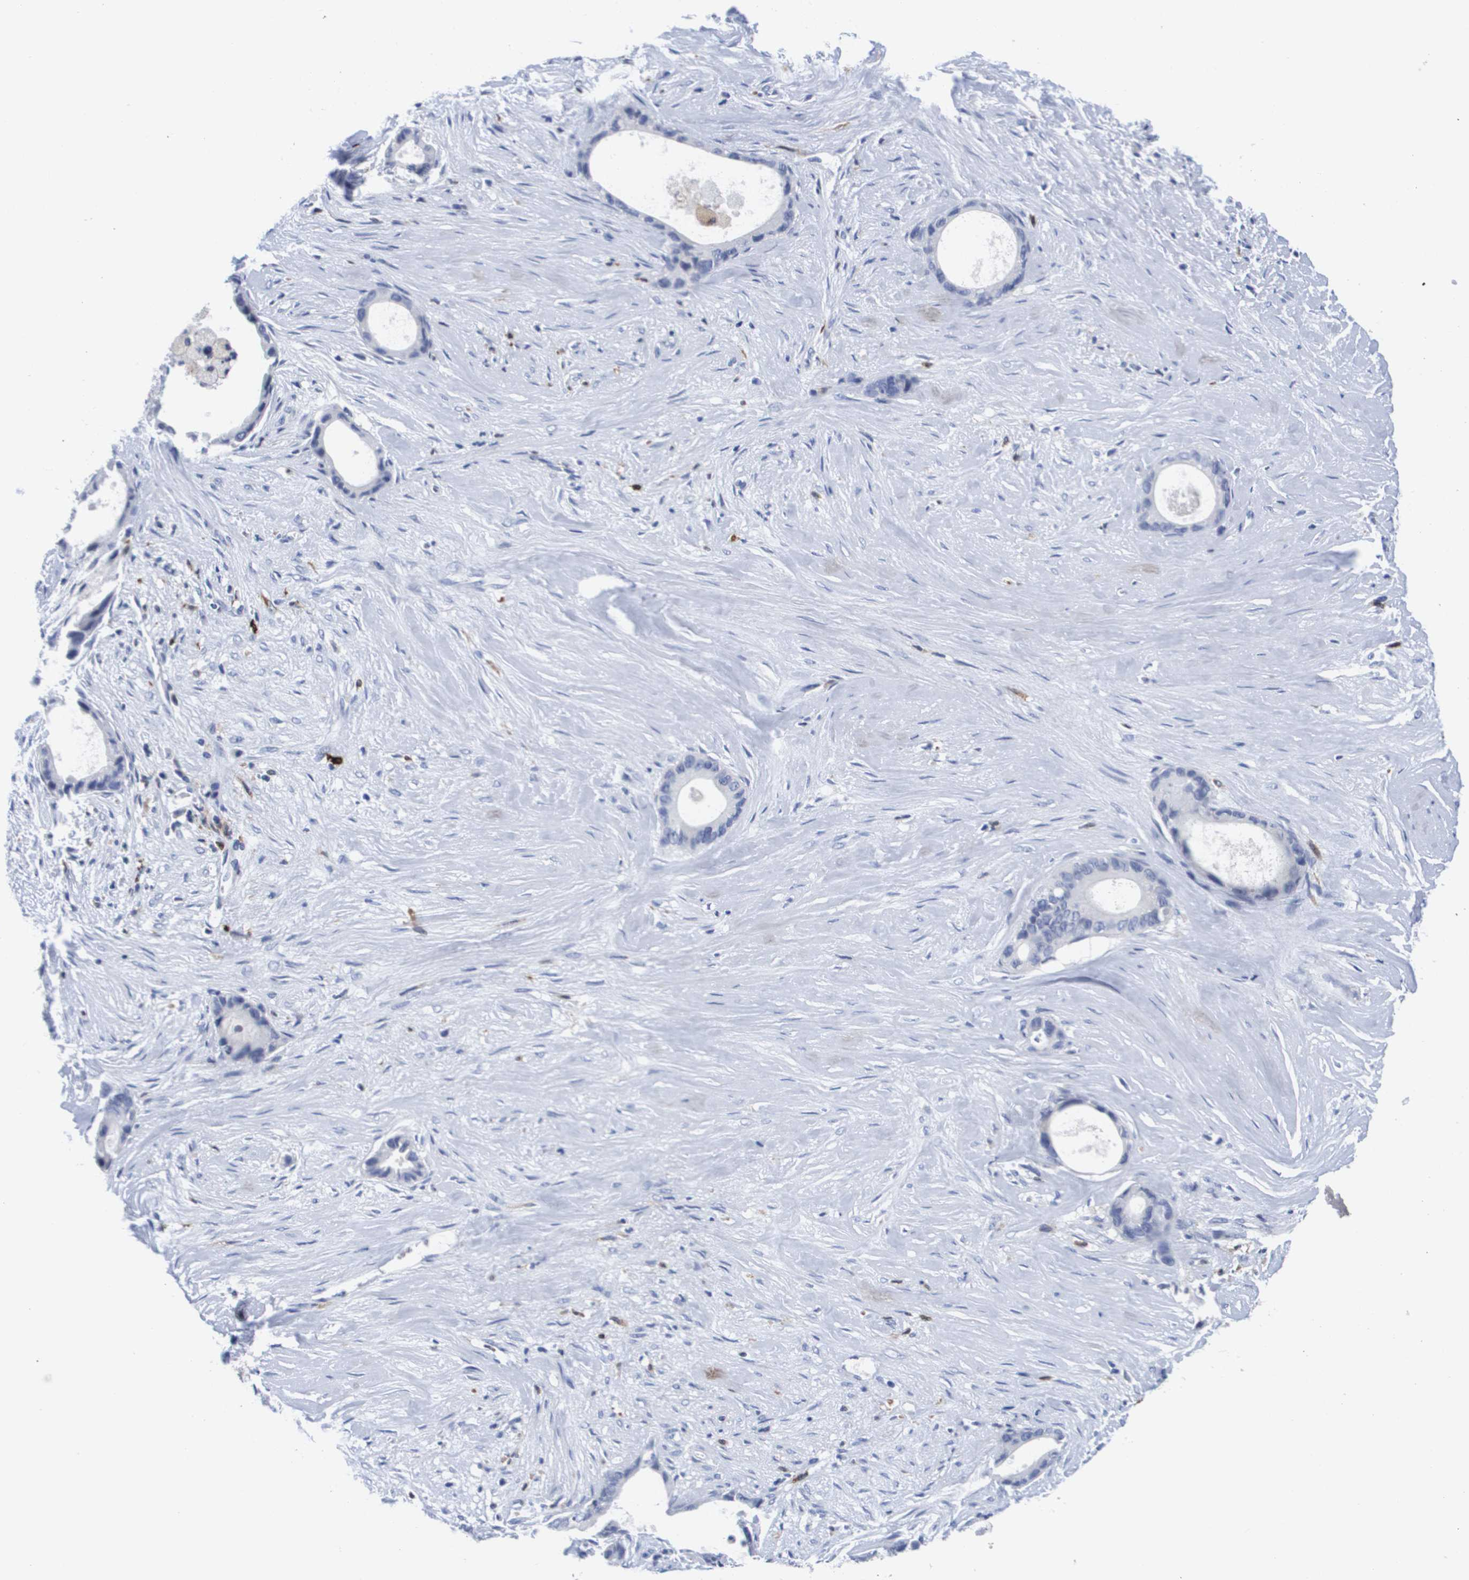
{"staining": {"intensity": "negative", "quantity": "none", "location": "none"}, "tissue": "liver cancer", "cell_type": "Tumor cells", "image_type": "cancer", "snomed": [{"axis": "morphology", "description": "Cholangiocarcinoma"}, {"axis": "topography", "description": "Liver"}], "caption": "The immunohistochemistry histopathology image has no significant expression in tumor cells of liver cholangiocarcinoma tissue. The staining is performed using DAB (3,3'-diaminobenzidine) brown chromogen with nuclei counter-stained in using hematoxylin.", "gene": "HMOX1", "patient": {"sex": "female", "age": 55}}